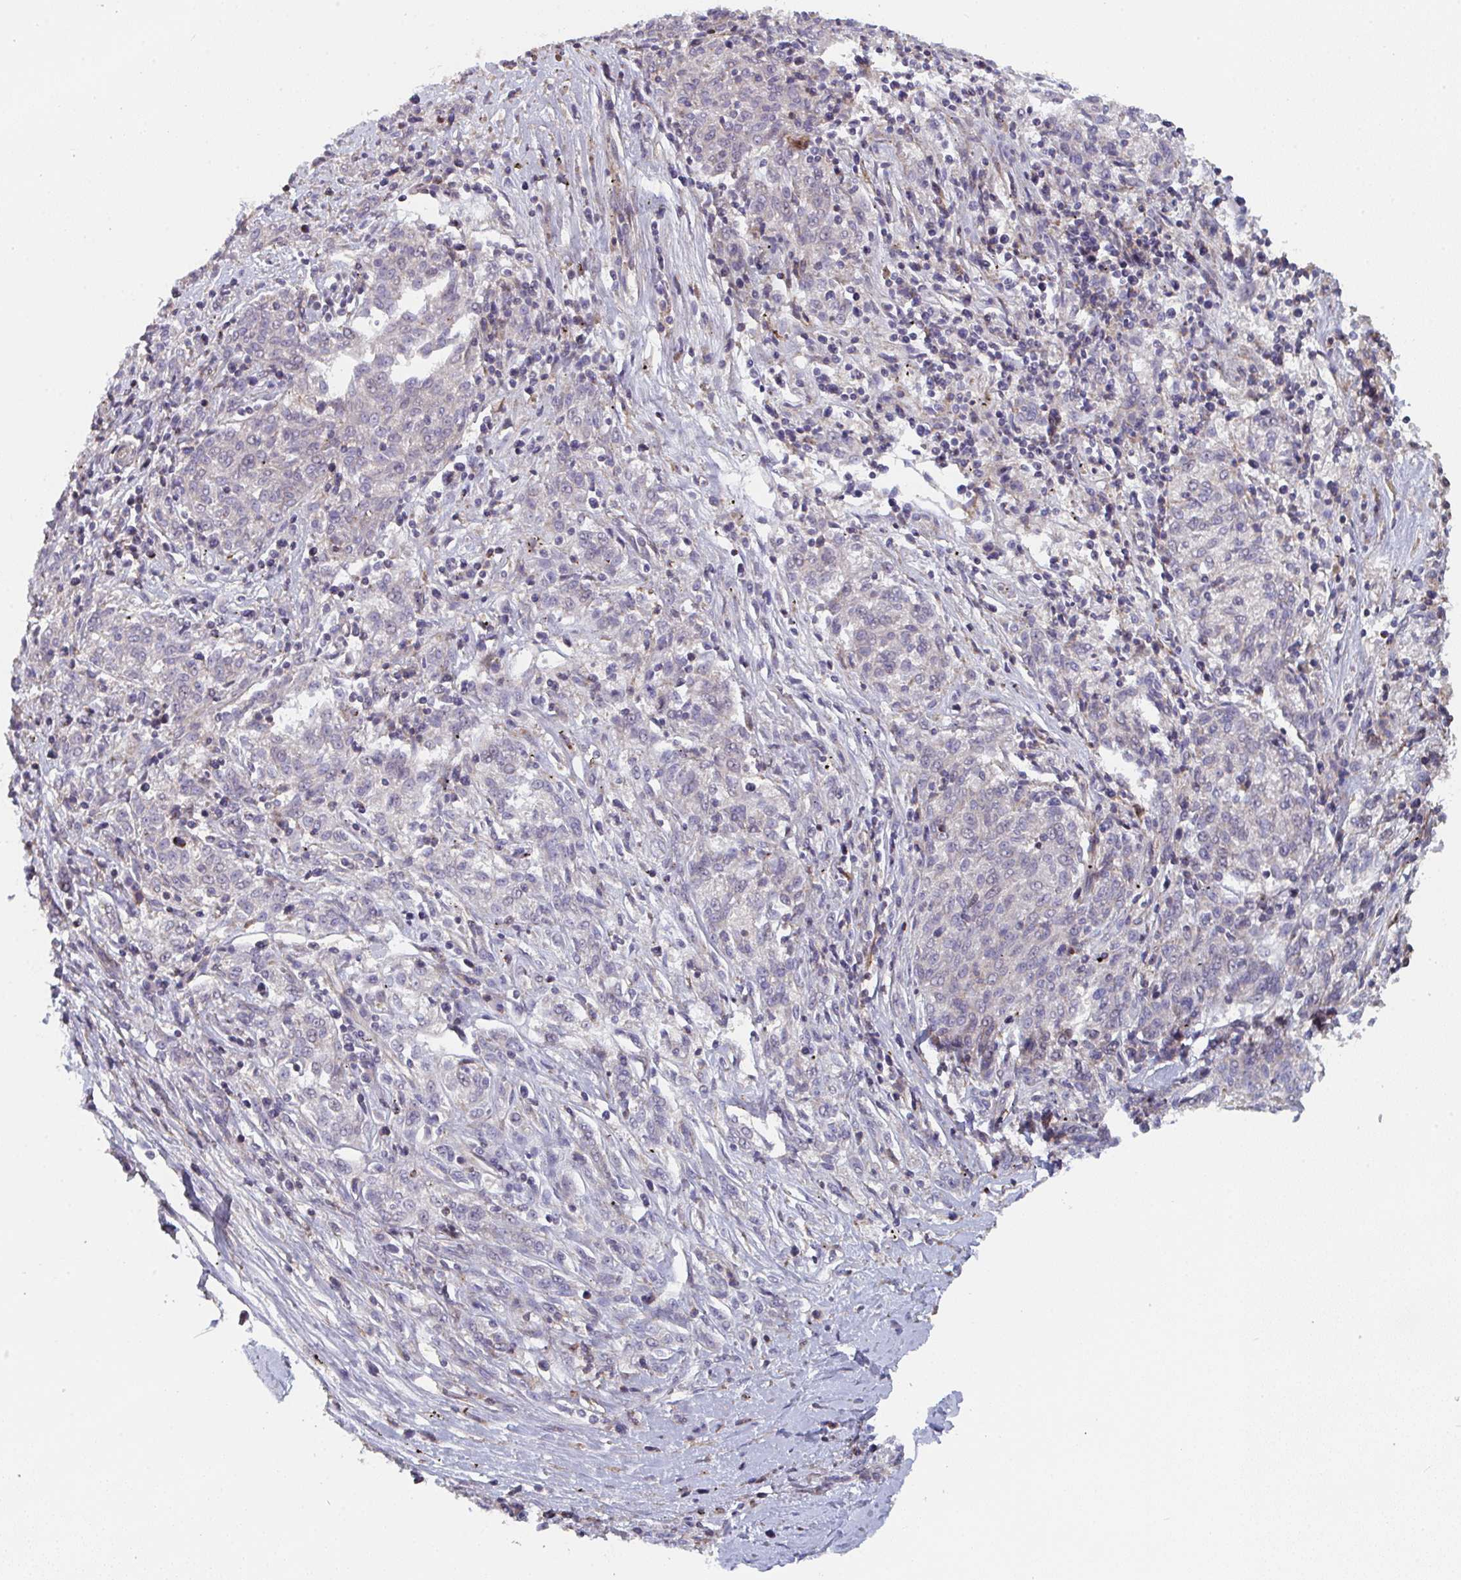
{"staining": {"intensity": "negative", "quantity": "none", "location": "none"}, "tissue": "melanoma", "cell_type": "Tumor cells", "image_type": "cancer", "snomed": [{"axis": "morphology", "description": "Malignant melanoma, NOS"}, {"axis": "topography", "description": "Skin"}], "caption": "Immunohistochemical staining of human melanoma exhibits no significant positivity in tumor cells. Nuclei are stained in blue.", "gene": "FZD2", "patient": {"sex": "female", "age": 72}}